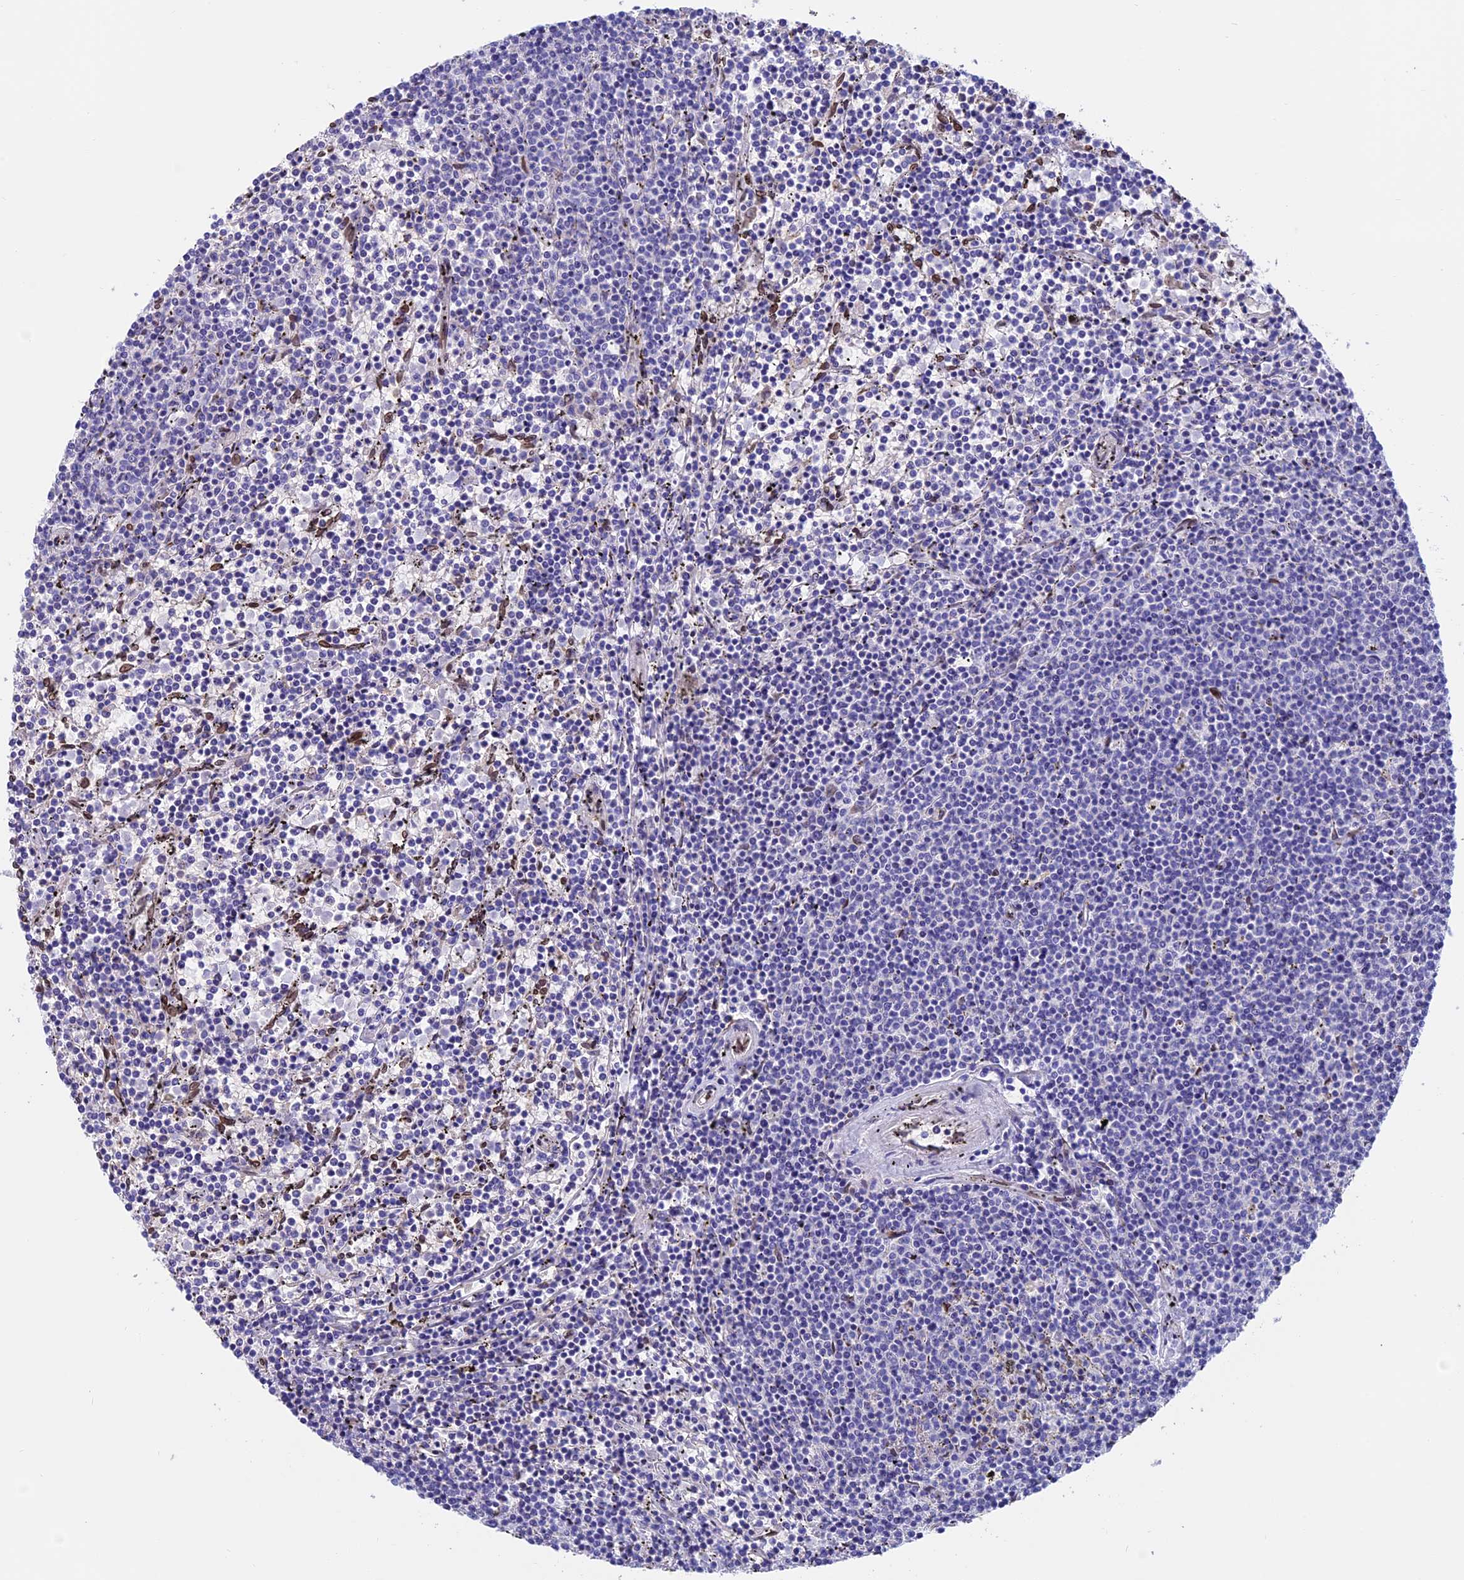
{"staining": {"intensity": "negative", "quantity": "none", "location": "none"}, "tissue": "lymphoma", "cell_type": "Tumor cells", "image_type": "cancer", "snomed": [{"axis": "morphology", "description": "Malignant lymphoma, non-Hodgkin's type, Low grade"}, {"axis": "topography", "description": "Spleen"}], "caption": "Image shows no protein expression in tumor cells of lymphoma tissue.", "gene": "TMPRSS7", "patient": {"sex": "female", "age": 50}}